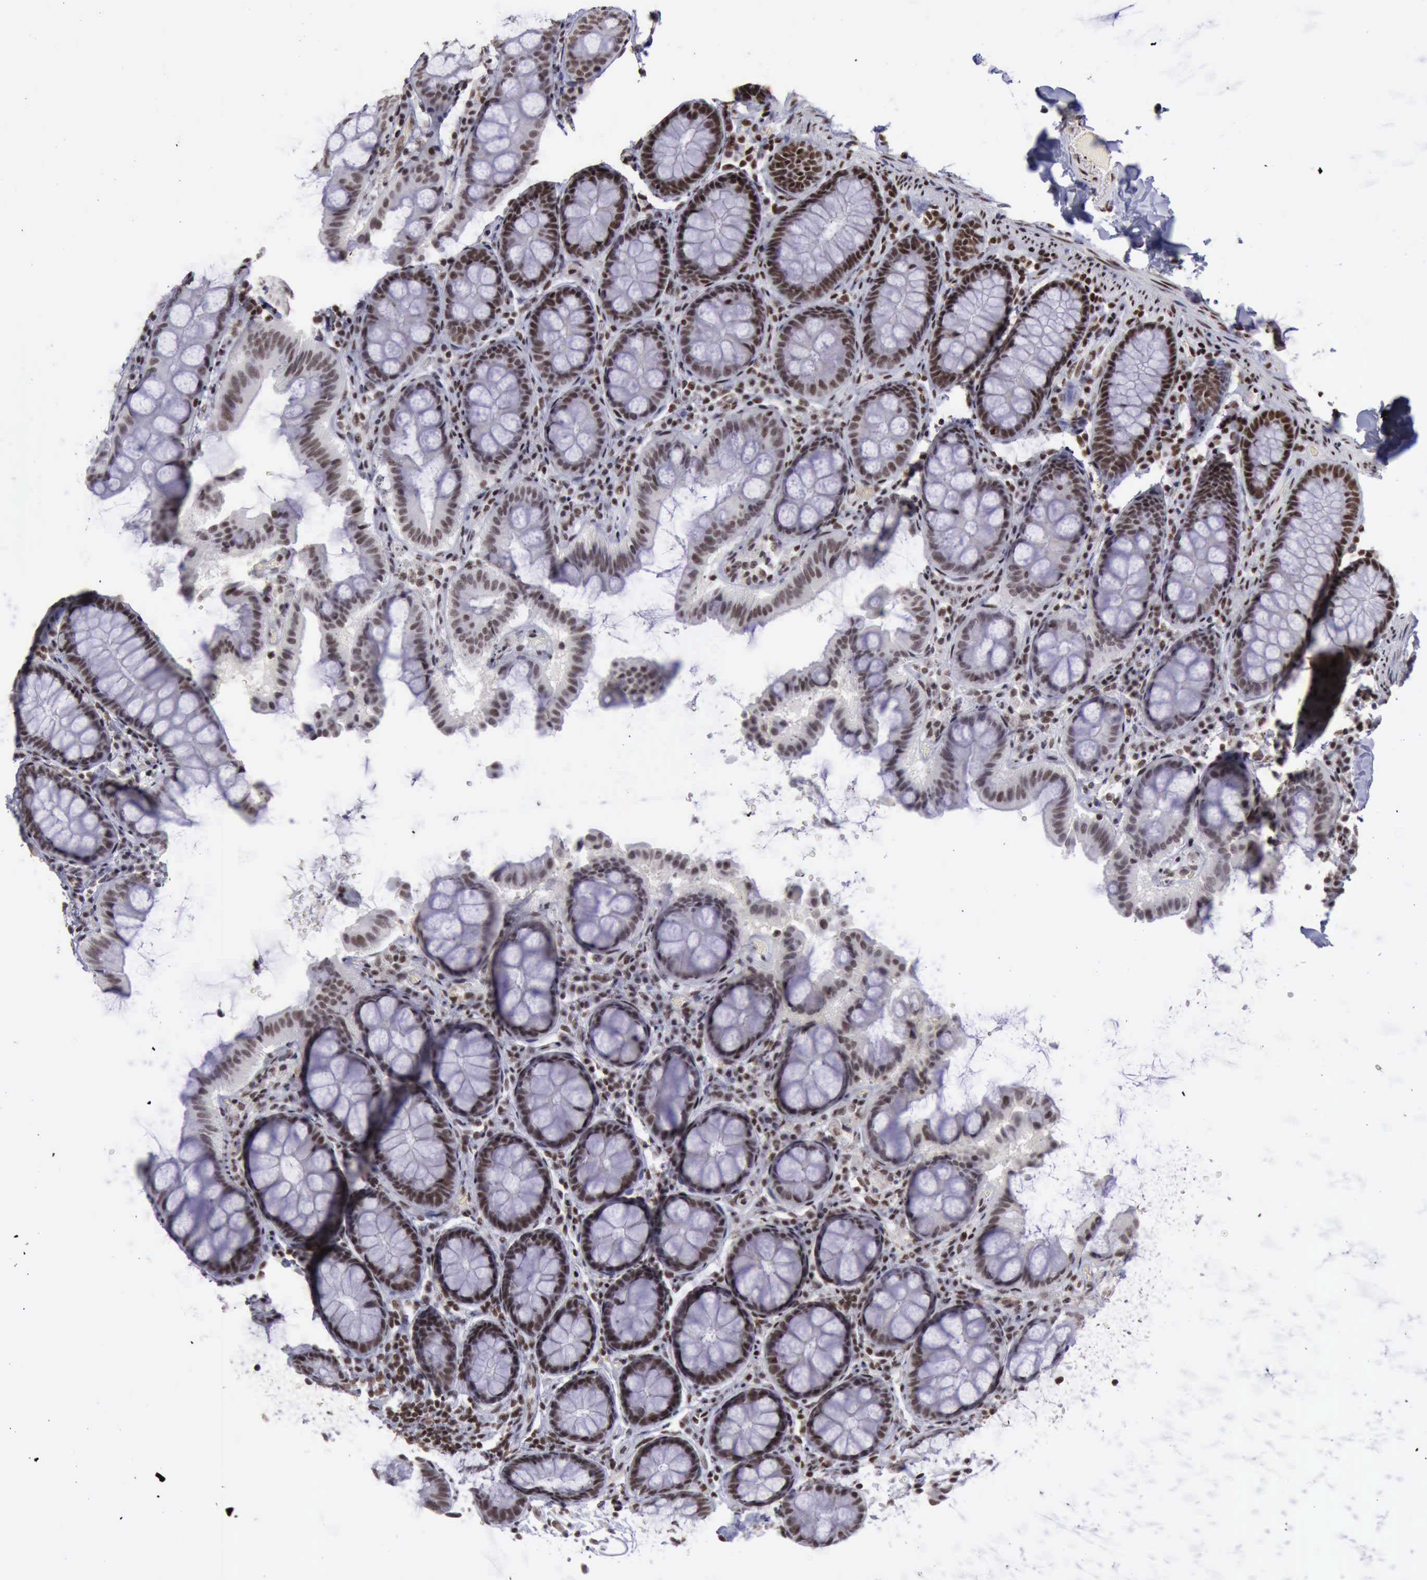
{"staining": {"intensity": "moderate", "quantity": ">75%", "location": "nuclear"}, "tissue": "colon", "cell_type": "Endothelial cells", "image_type": "normal", "snomed": [{"axis": "morphology", "description": "Normal tissue, NOS"}, {"axis": "topography", "description": "Colon"}], "caption": "The immunohistochemical stain labels moderate nuclear positivity in endothelial cells of normal colon. The staining was performed using DAB, with brown indicating positive protein expression. Nuclei are stained blue with hematoxylin.", "gene": "YY1", "patient": {"sex": "female", "age": 61}}